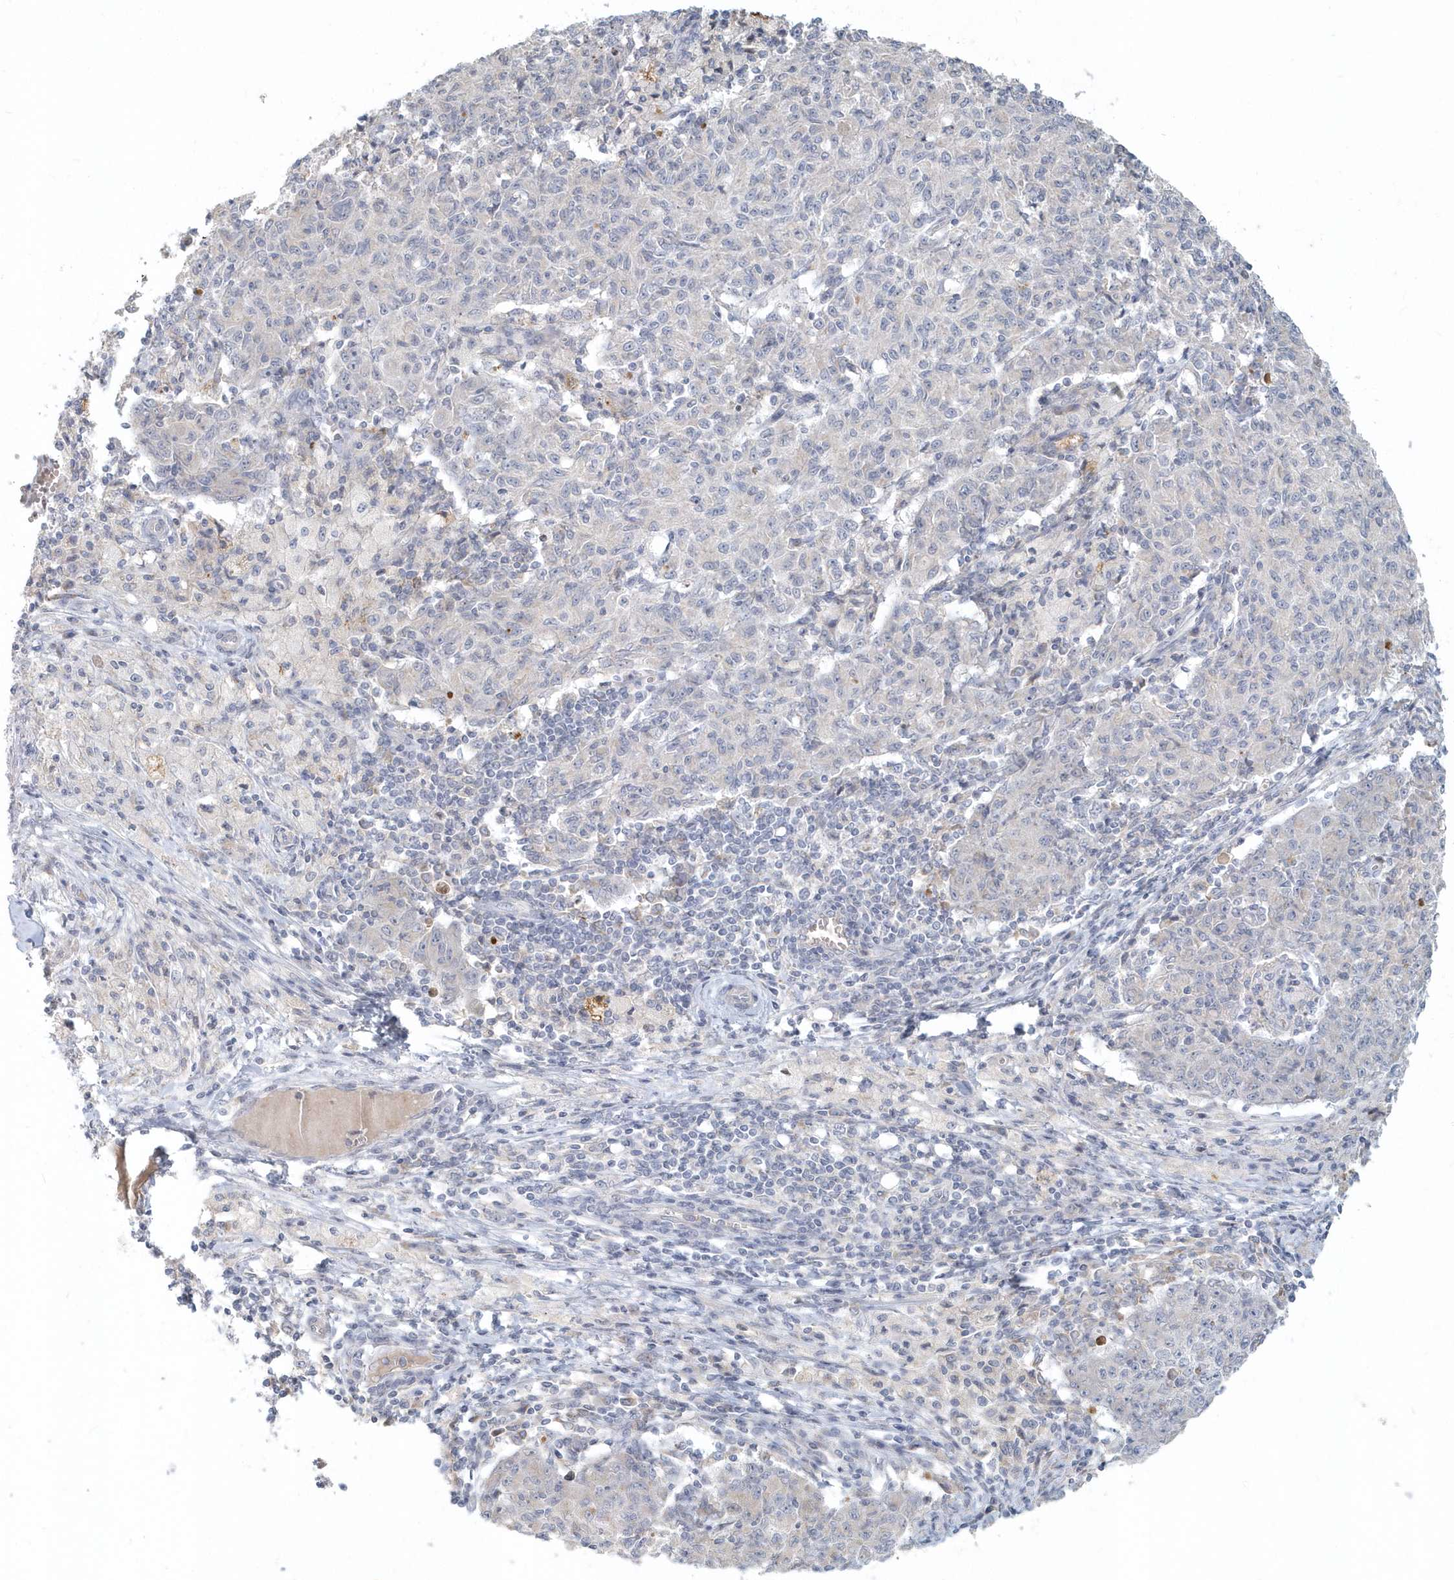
{"staining": {"intensity": "negative", "quantity": "none", "location": "none"}, "tissue": "ovarian cancer", "cell_type": "Tumor cells", "image_type": "cancer", "snomed": [{"axis": "morphology", "description": "Carcinoma, endometroid"}, {"axis": "topography", "description": "Ovary"}], "caption": "Immunohistochemistry (IHC) image of human endometroid carcinoma (ovarian) stained for a protein (brown), which demonstrates no positivity in tumor cells. (DAB (3,3'-diaminobenzidine) IHC visualized using brightfield microscopy, high magnification).", "gene": "NAPB", "patient": {"sex": "female", "age": 42}}